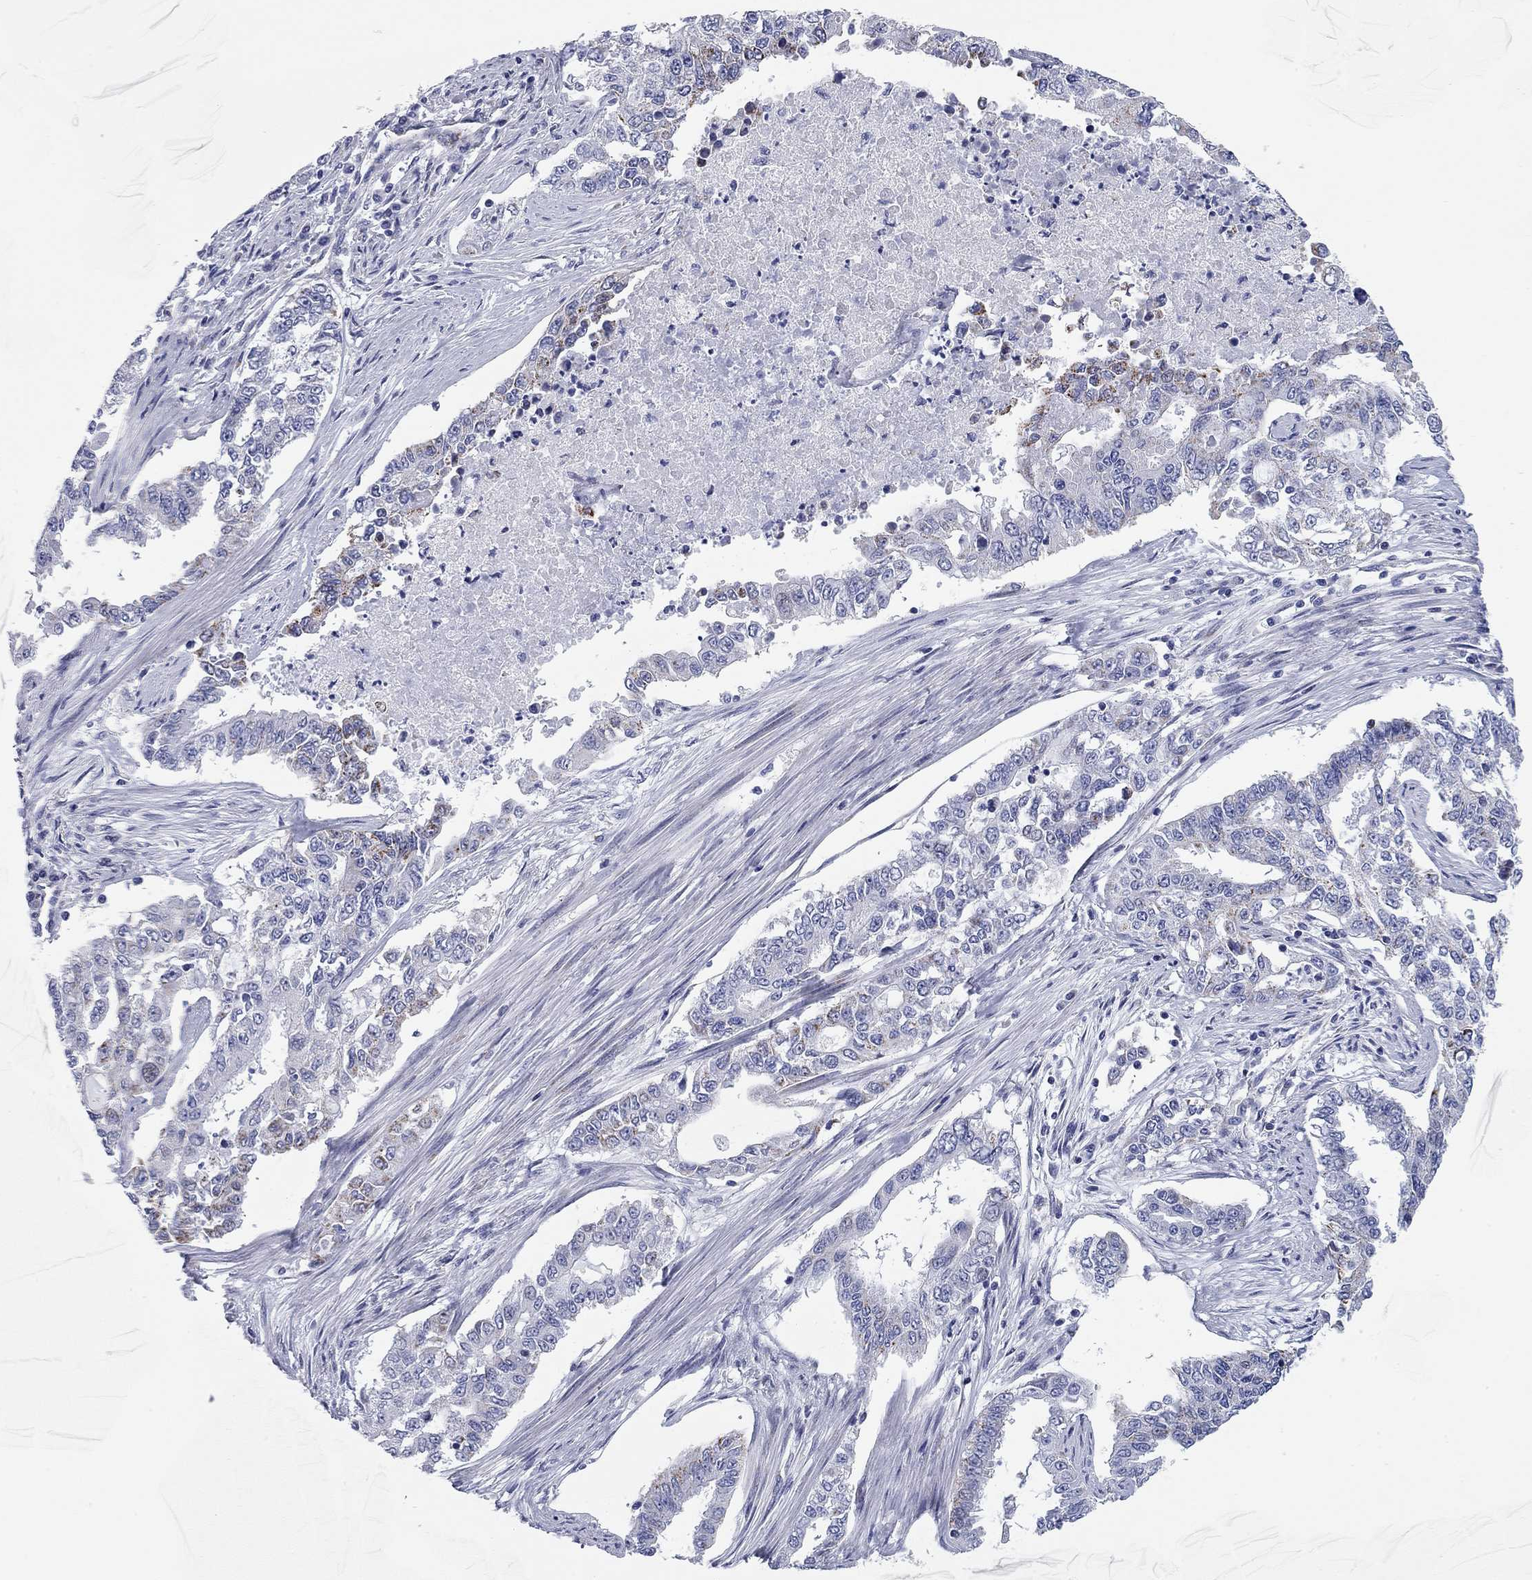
{"staining": {"intensity": "moderate", "quantity": "<25%", "location": "cytoplasmic/membranous"}, "tissue": "endometrial cancer", "cell_type": "Tumor cells", "image_type": "cancer", "snomed": [{"axis": "morphology", "description": "Adenocarcinoma, NOS"}, {"axis": "topography", "description": "Uterus"}], "caption": "Endometrial adenocarcinoma stained for a protein (brown) shows moderate cytoplasmic/membranous positive staining in approximately <25% of tumor cells.", "gene": "CHI3L2", "patient": {"sex": "female", "age": 59}}